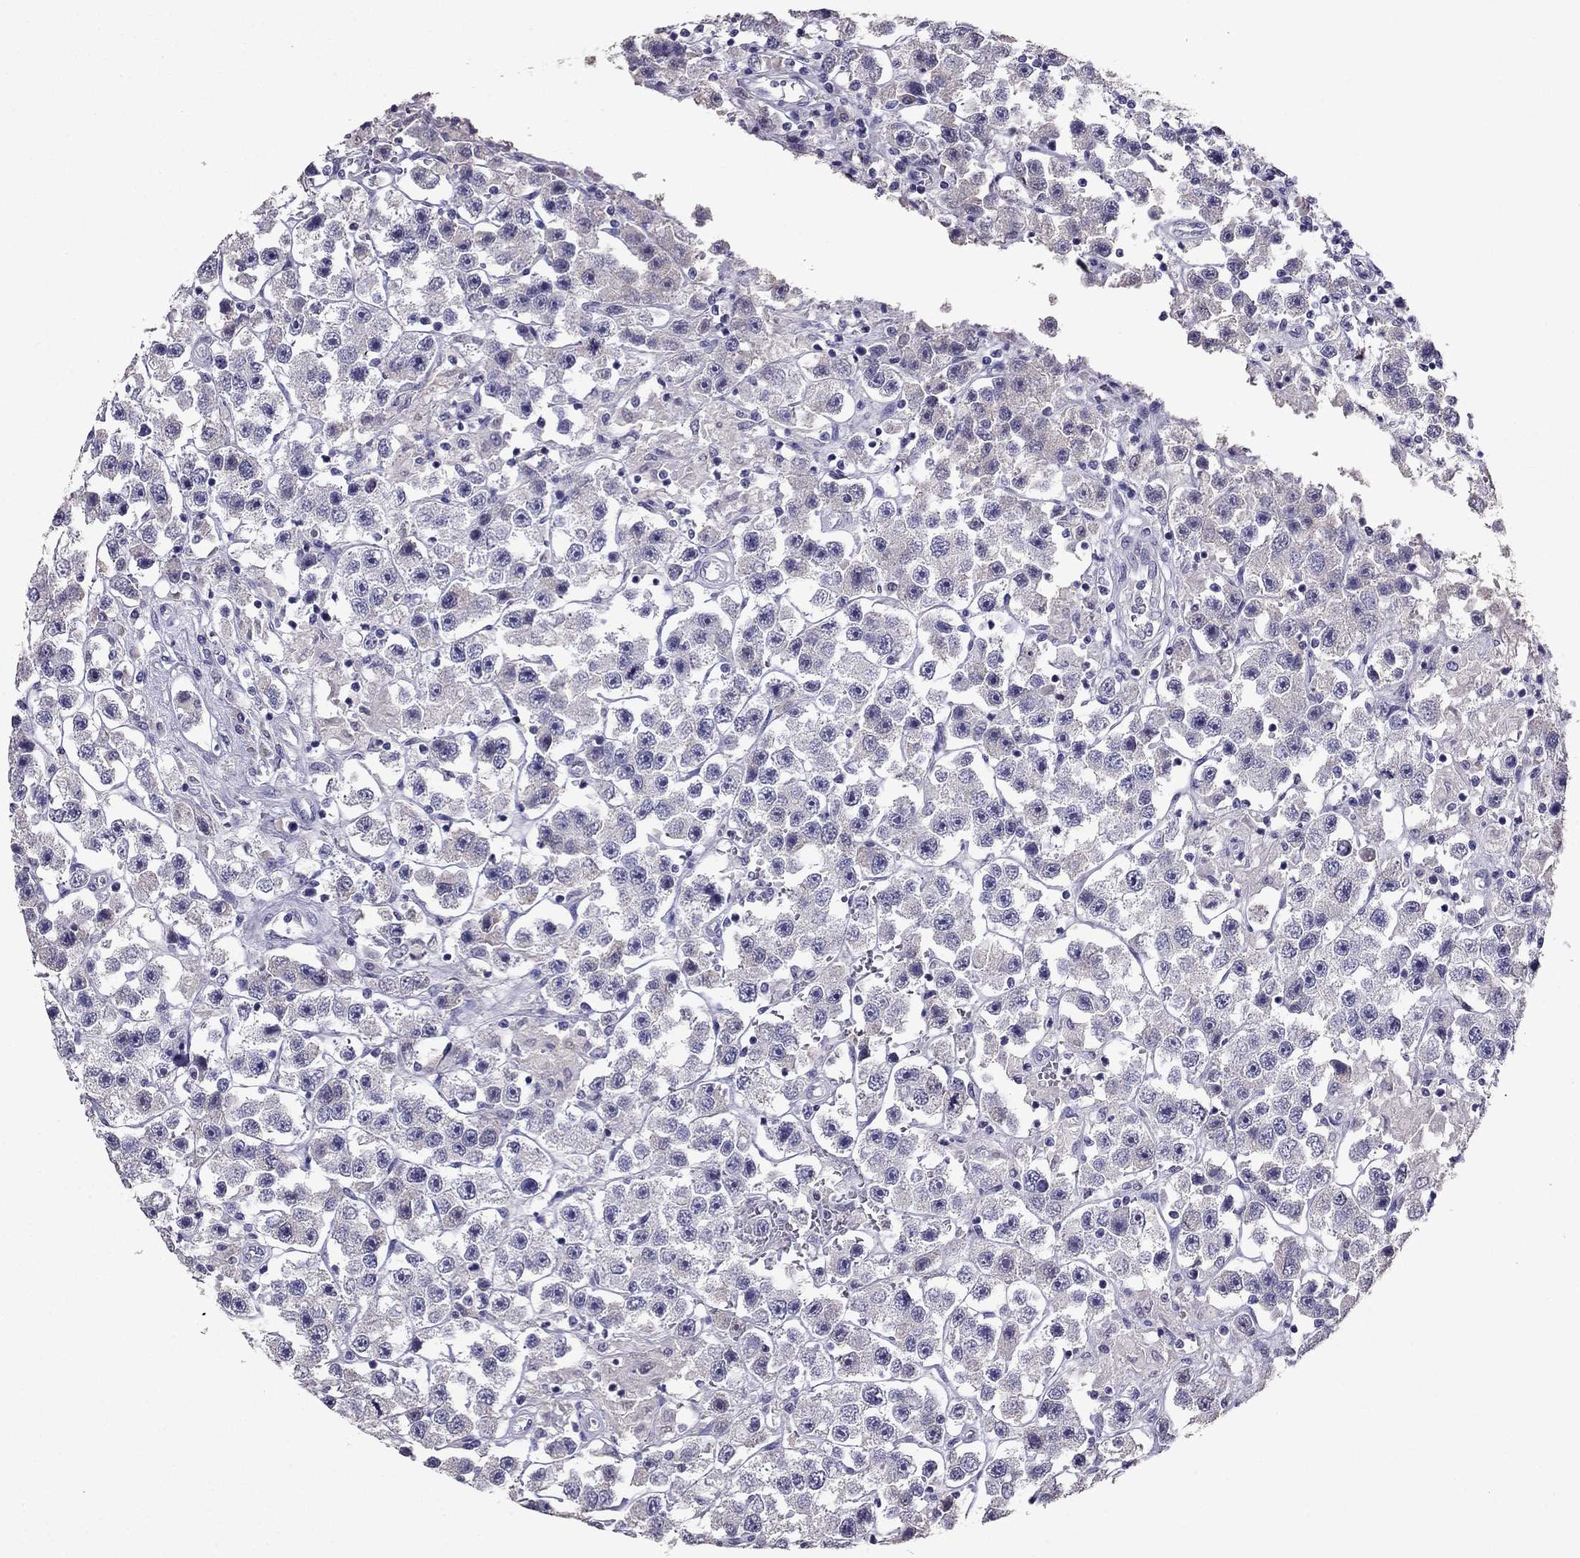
{"staining": {"intensity": "negative", "quantity": "none", "location": "none"}, "tissue": "testis cancer", "cell_type": "Tumor cells", "image_type": "cancer", "snomed": [{"axis": "morphology", "description": "Seminoma, NOS"}, {"axis": "topography", "description": "Testis"}], "caption": "Immunohistochemical staining of human seminoma (testis) shows no significant positivity in tumor cells. (DAB (3,3'-diaminobenzidine) IHC visualized using brightfield microscopy, high magnification).", "gene": "SCG5", "patient": {"sex": "male", "age": 45}}